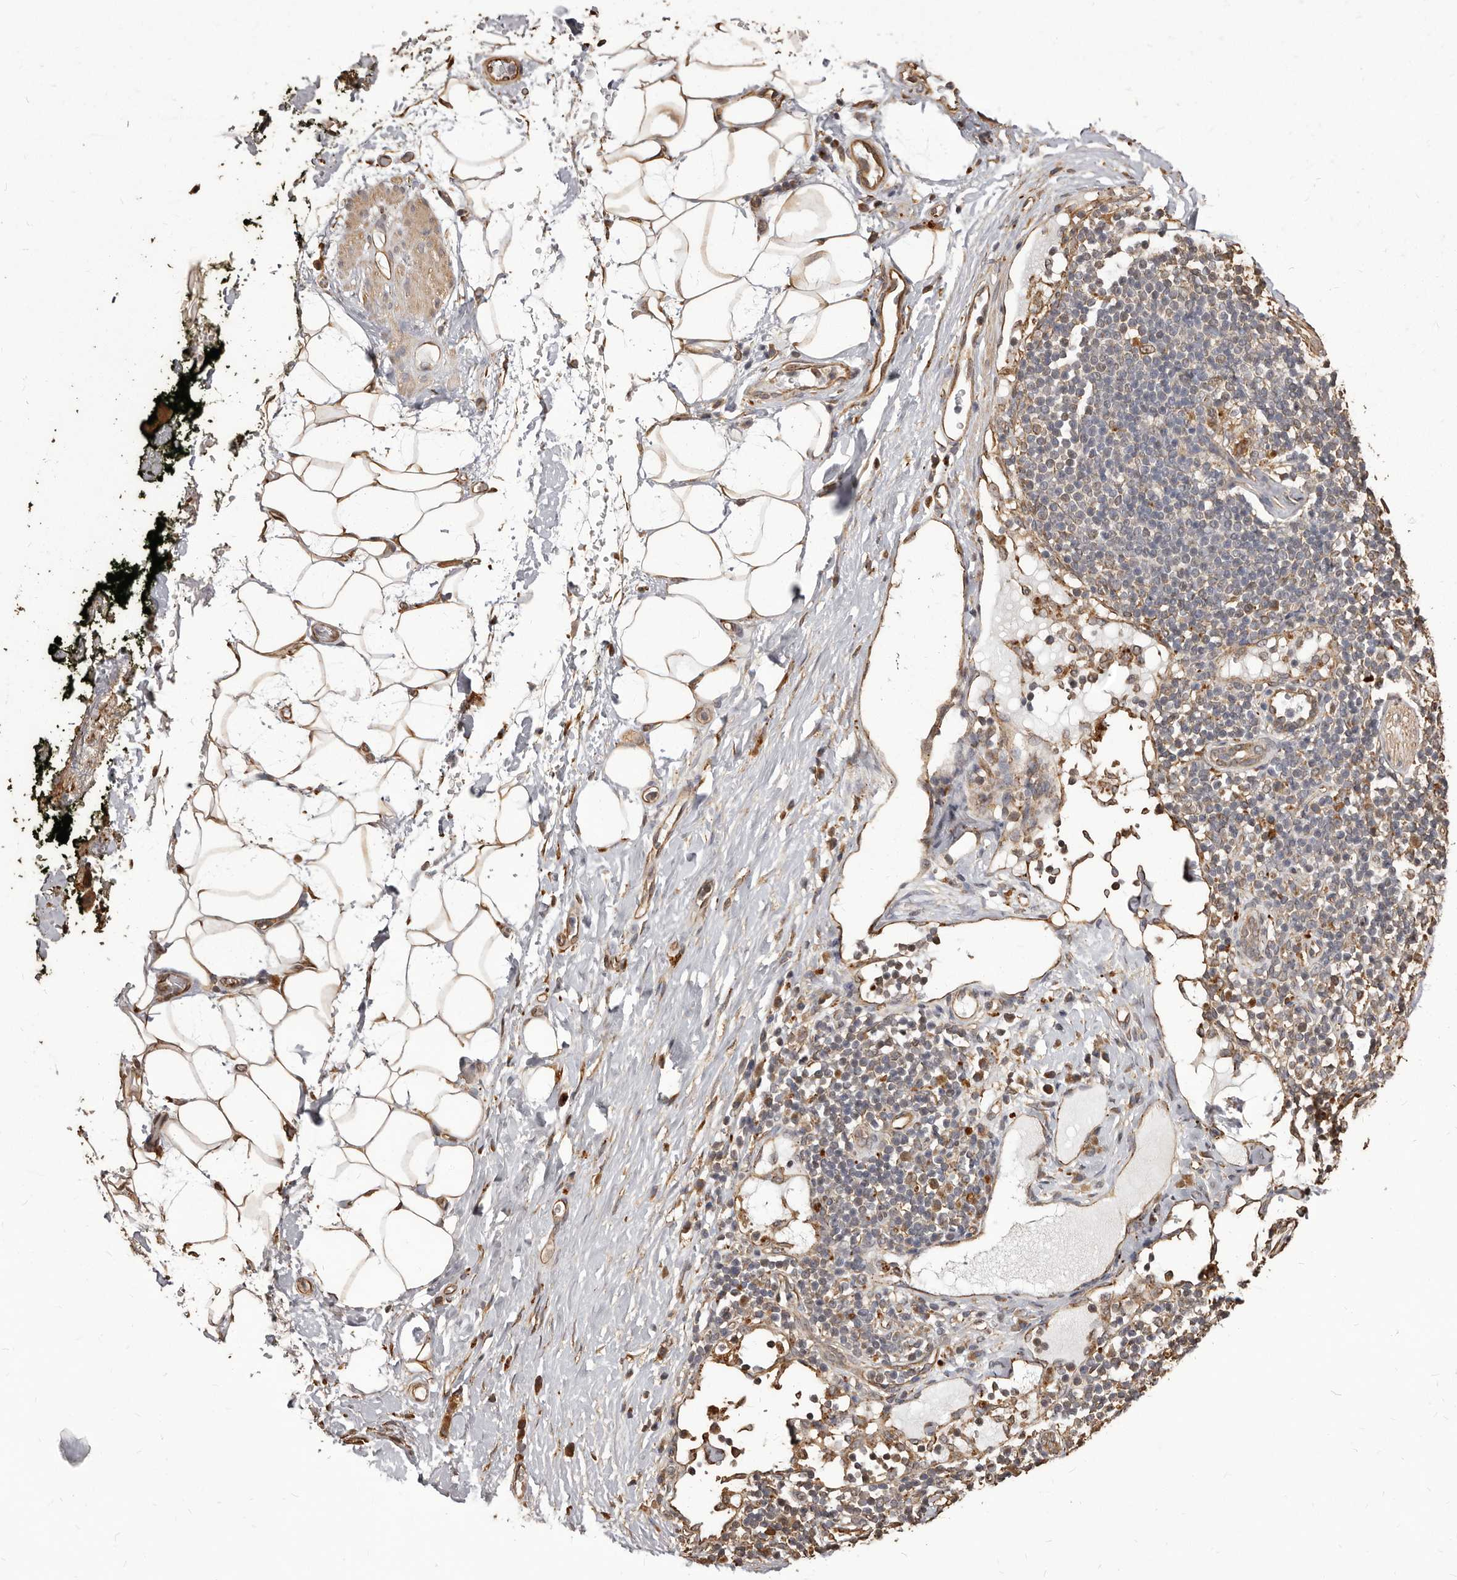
{"staining": {"intensity": "moderate", "quantity": ">75%", "location": "cytoplasmic/membranous"}, "tissue": "adipose tissue", "cell_type": "Adipocytes", "image_type": "normal", "snomed": [{"axis": "morphology", "description": "Normal tissue, NOS"}, {"axis": "morphology", "description": "Adenocarcinoma, NOS"}, {"axis": "topography", "description": "Pancreas"}, {"axis": "topography", "description": "Peripheral nerve tissue"}], "caption": "Normal adipose tissue shows moderate cytoplasmic/membranous staining in approximately >75% of adipocytes.", "gene": "ALPK1", "patient": {"sex": "male", "age": 59}}